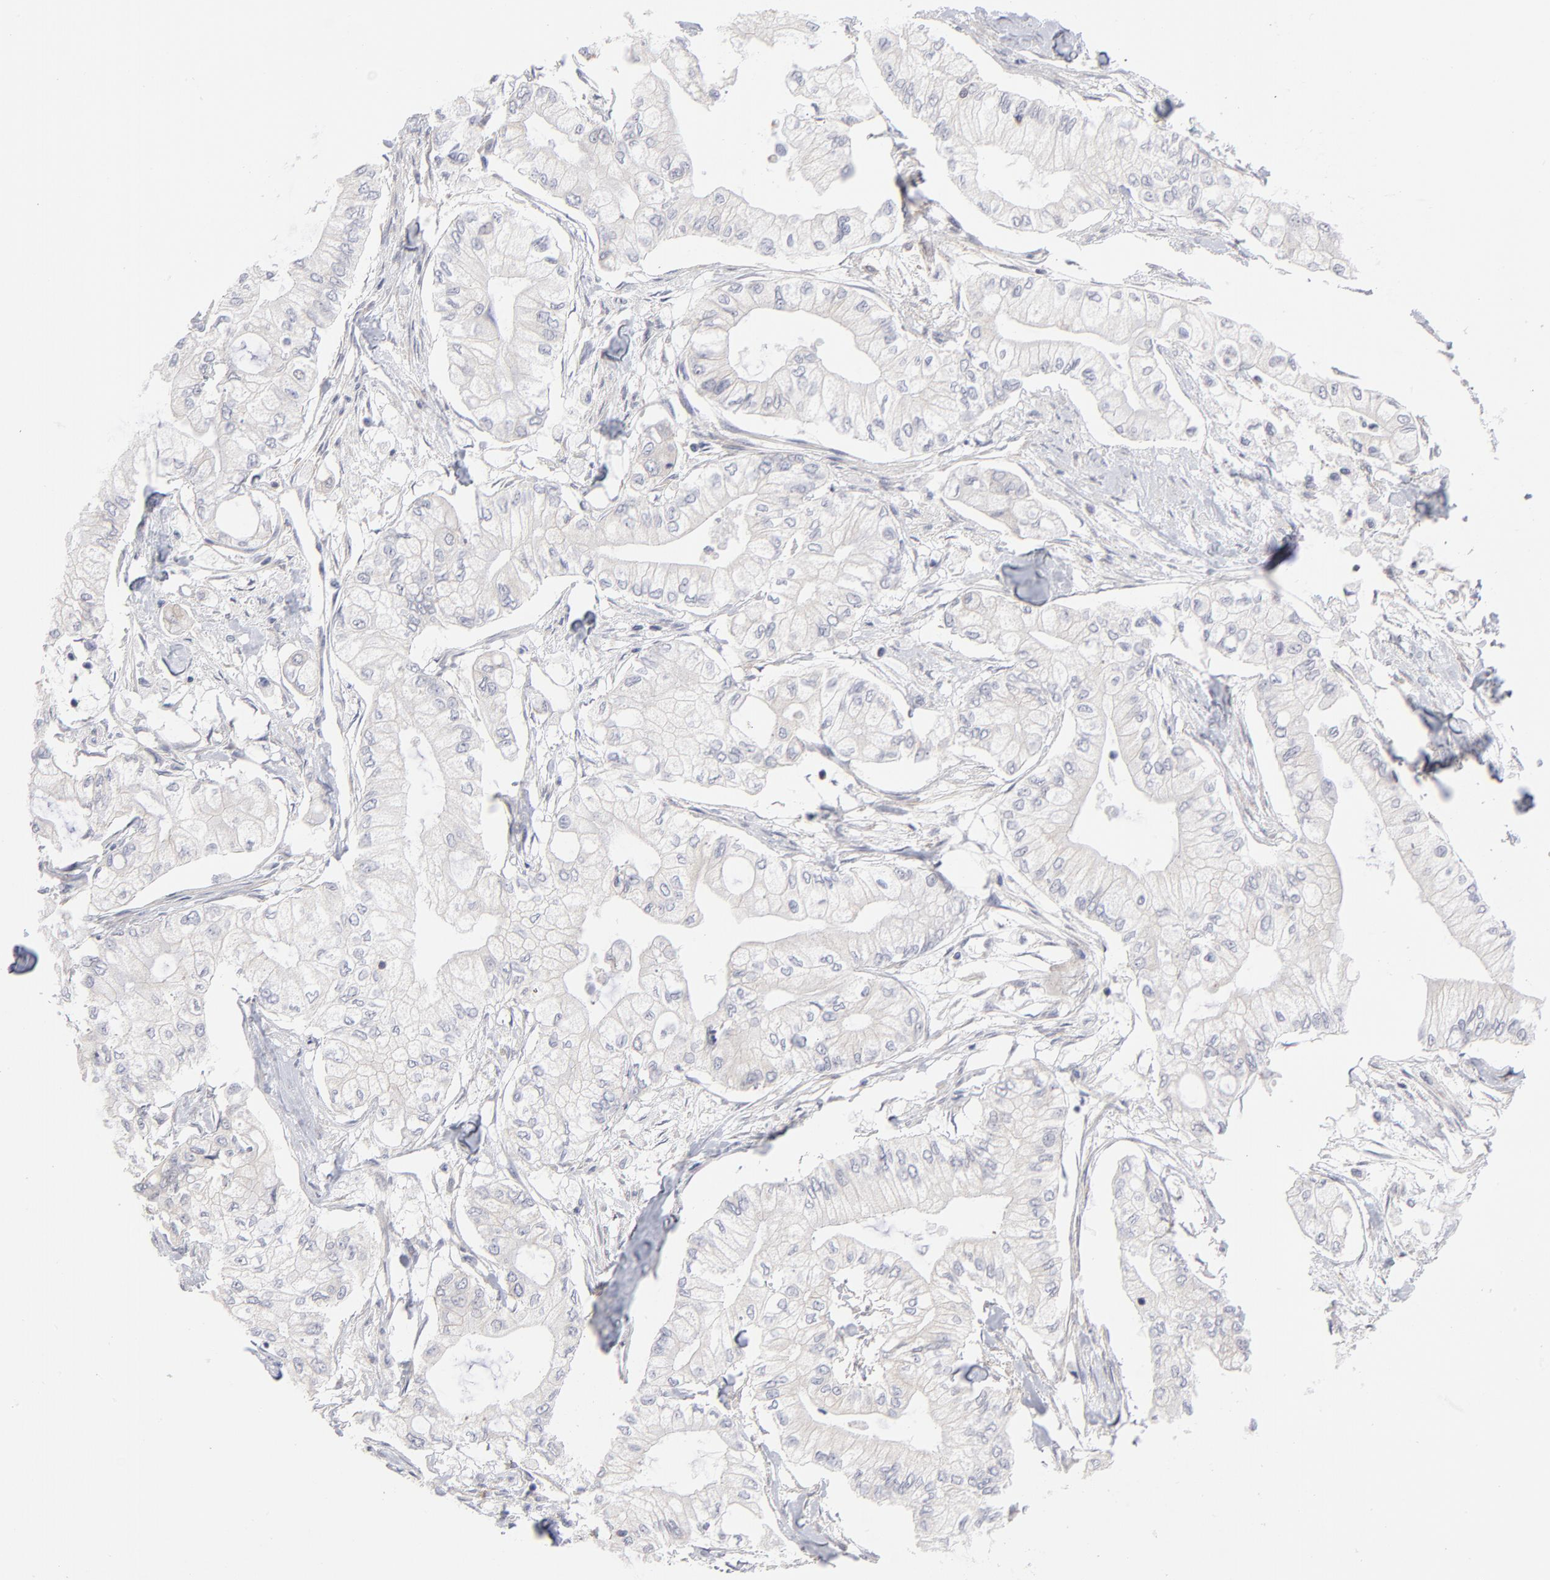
{"staining": {"intensity": "negative", "quantity": "none", "location": "none"}, "tissue": "pancreatic cancer", "cell_type": "Tumor cells", "image_type": "cancer", "snomed": [{"axis": "morphology", "description": "Adenocarcinoma, NOS"}, {"axis": "topography", "description": "Pancreas"}], "caption": "Immunohistochemistry micrograph of neoplastic tissue: human adenocarcinoma (pancreatic) stained with DAB (3,3'-diaminobenzidine) demonstrates no significant protein expression in tumor cells.", "gene": "NBN", "patient": {"sex": "male", "age": 79}}